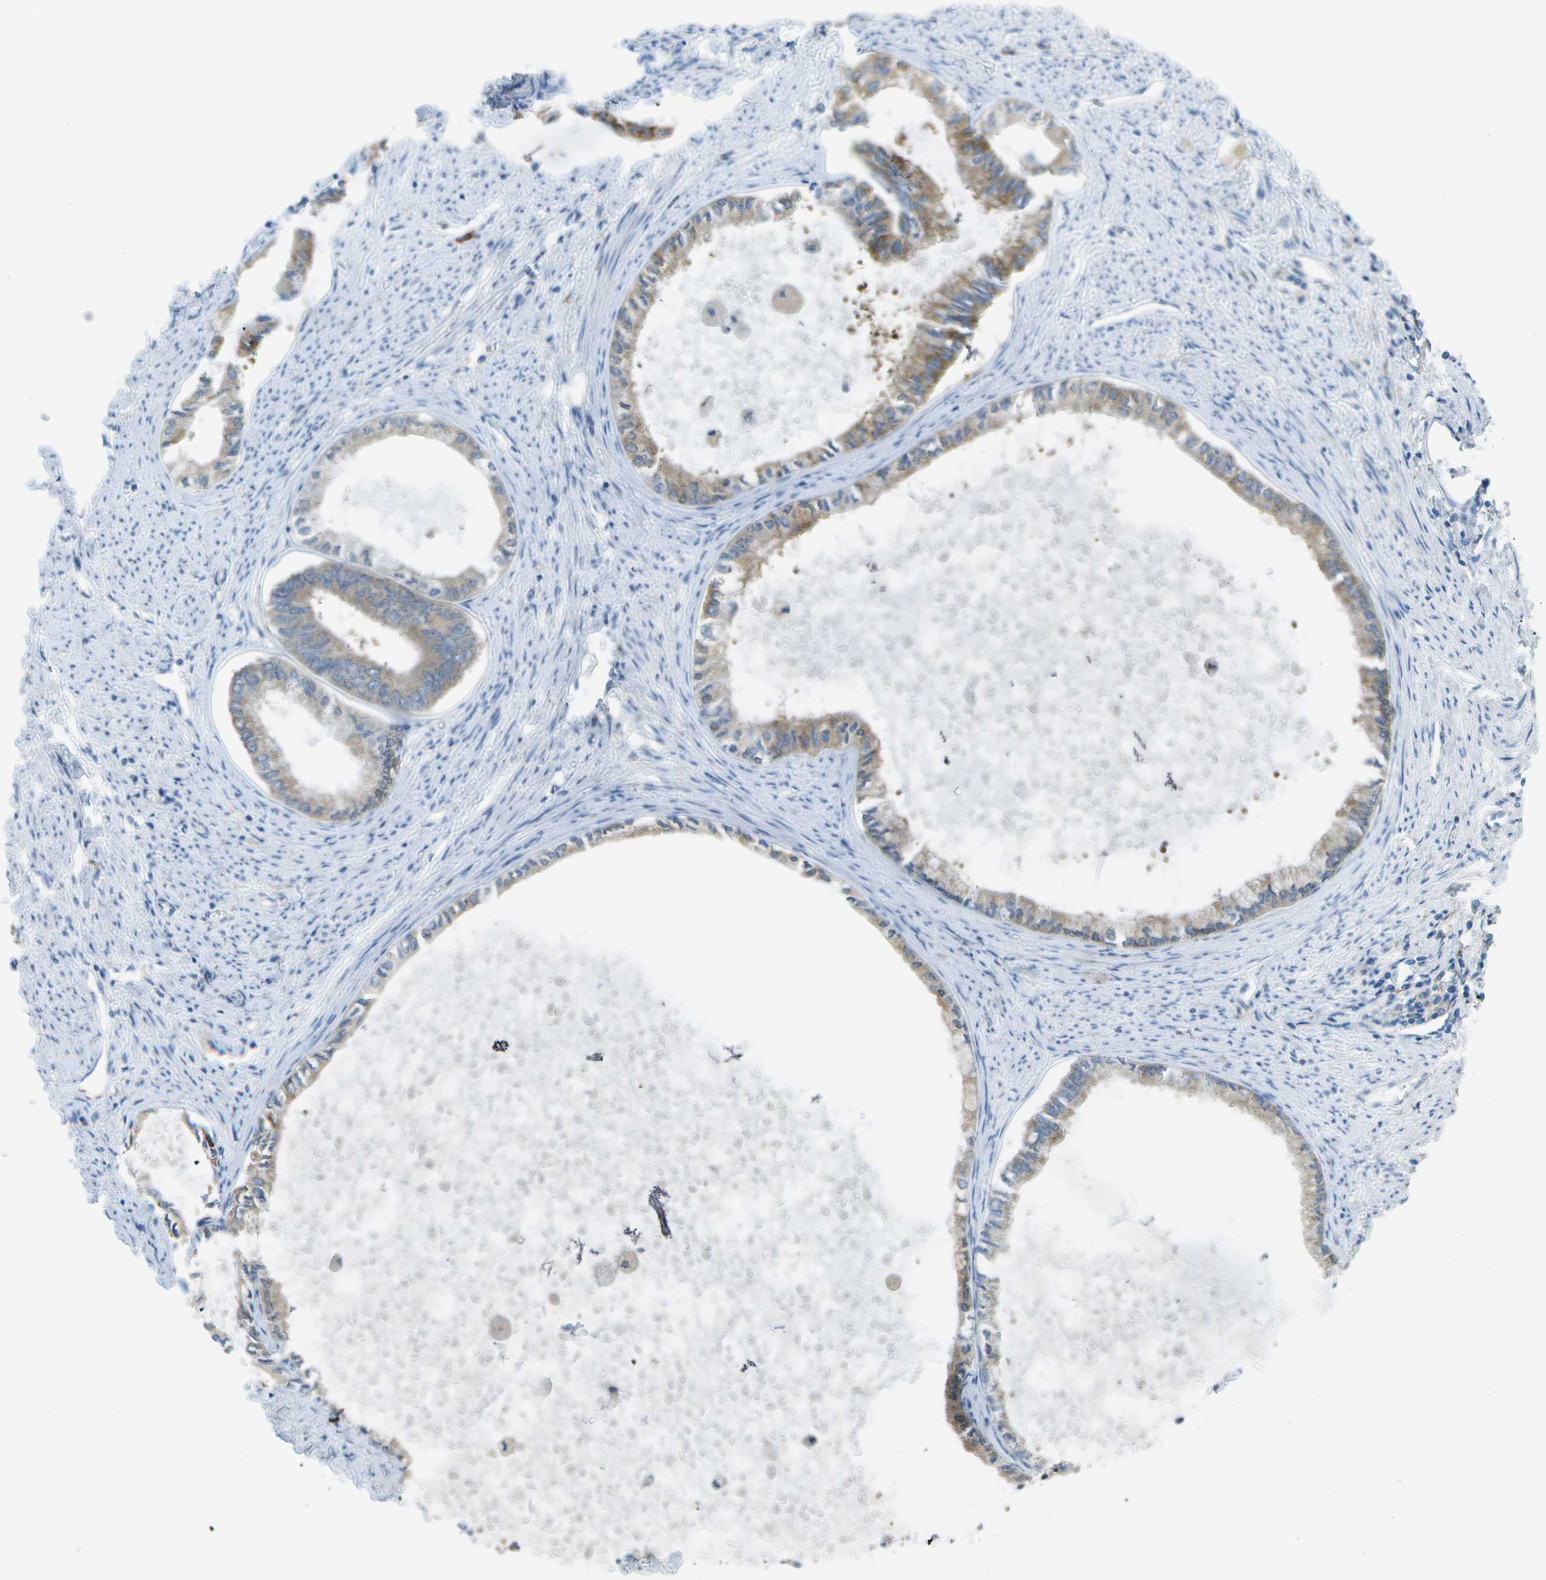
{"staining": {"intensity": "moderate", "quantity": ">75%", "location": "cytoplasmic/membranous"}, "tissue": "endometrial cancer", "cell_type": "Tumor cells", "image_type": "cancer", "snomed": [{"axis": "morphology", "description": "Adenocarcinoma, NOS"}, {"axis": "topography", "description": "Endometrium"}], "caption": "Immunohistochemistry (IHC) histopathology image of human endometrial cancer (adenocarcinoma) stained for a protein (brown), which demonstrates medium levels of moderate cytoplasmic/membranous positivity in about >75% of tumor cells.", "gene": "WNK2", "patient": {"sex": "female", "age": 86}}